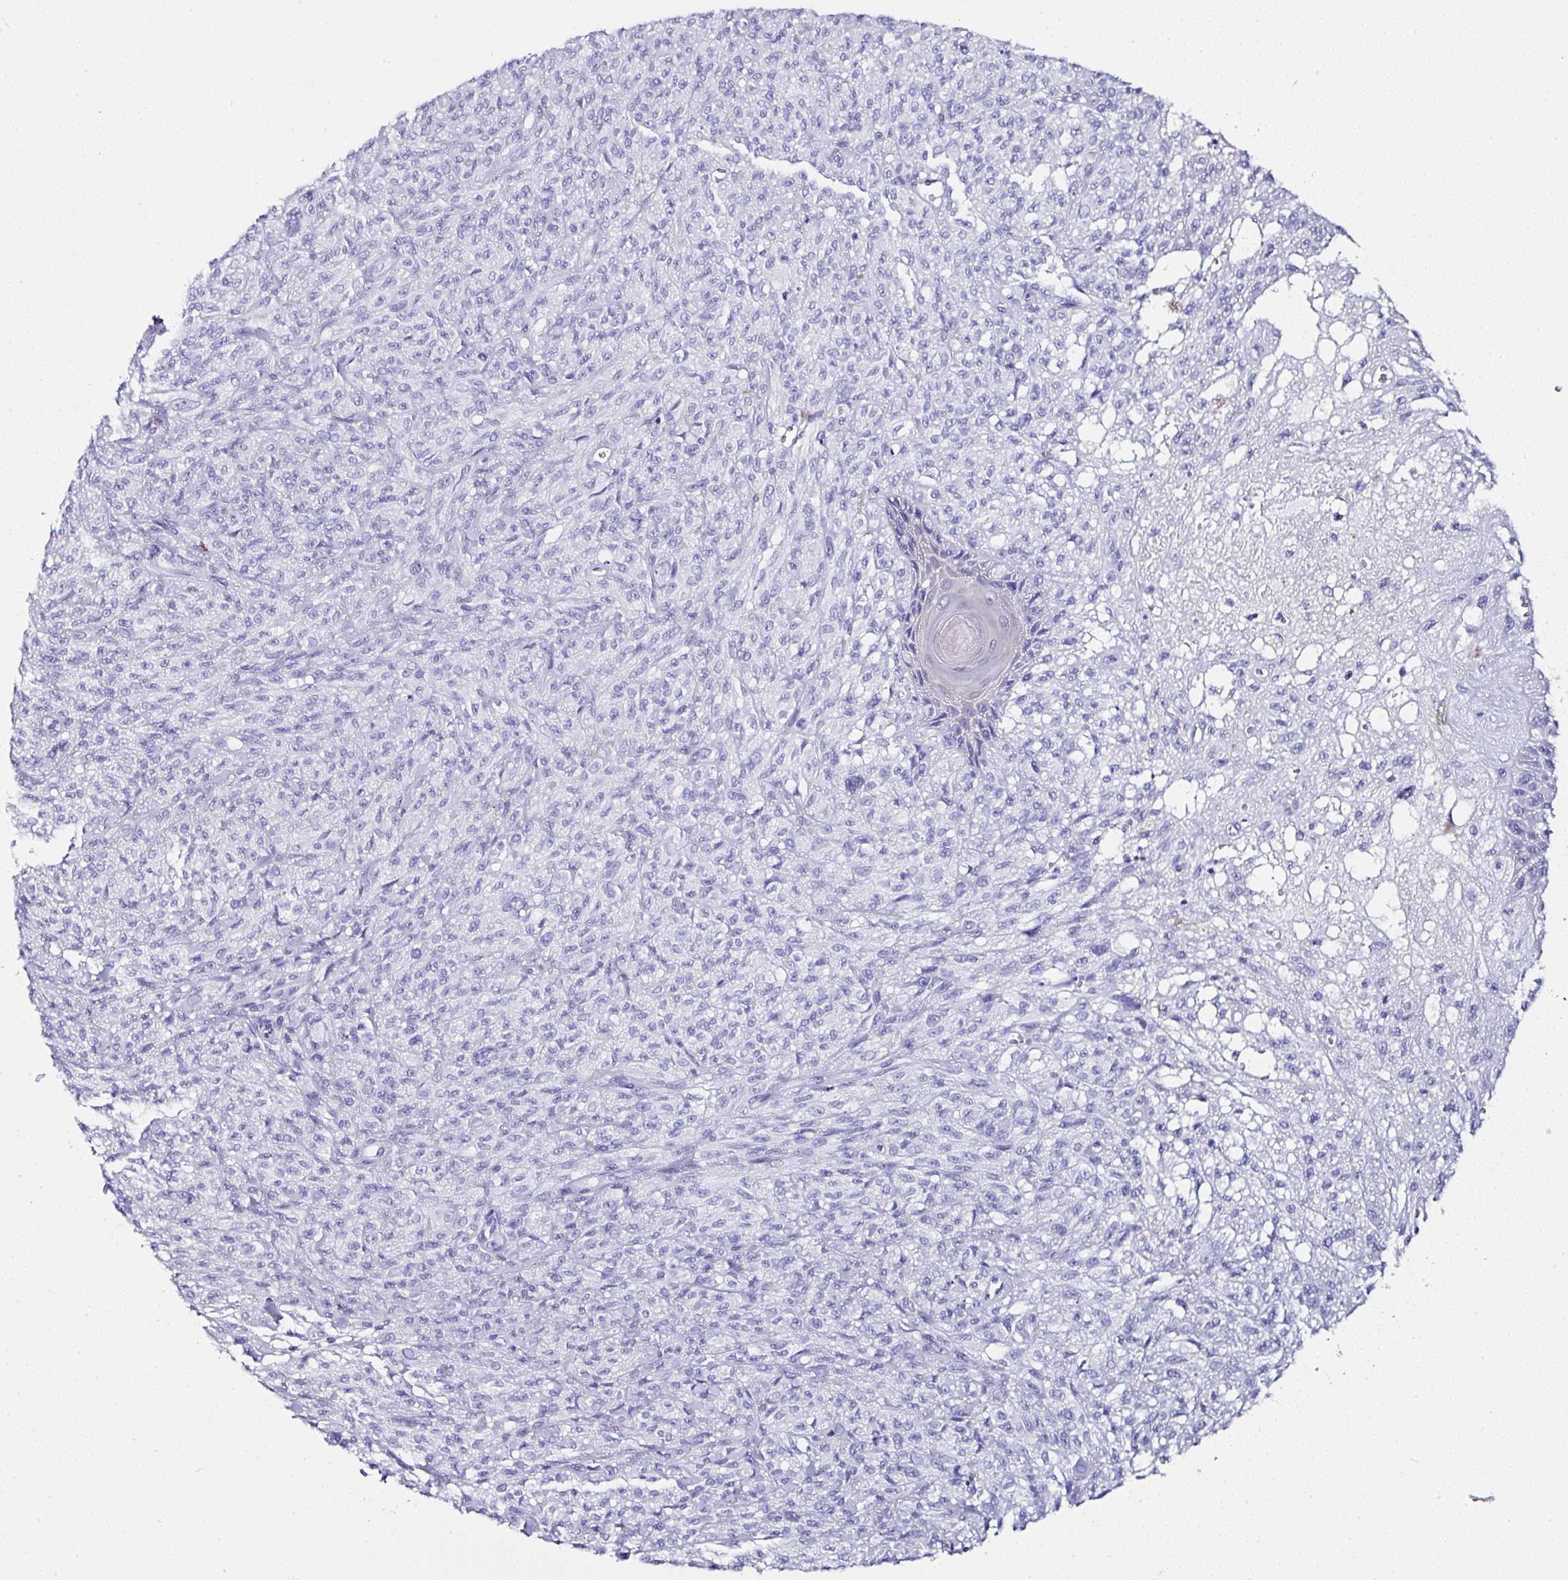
{"staining": {"intensity": "negative", "quantity": "none", "location": "none"}, "tissue": "melanoma", "cell_type": "Tumor cells", "image_type": "cancer", "snomed": [{"axis": "morphology", "description": "Malignant melanoma, NOS"}, {"axis": "topography", "description": "Skin of upper arm"}], "caption": "Micrograph shows no protein positivity in tumor cells of malignant melanoma tissue.", "gene": "UGT3A1", "patient": {"sex": "female", "age": 65}}